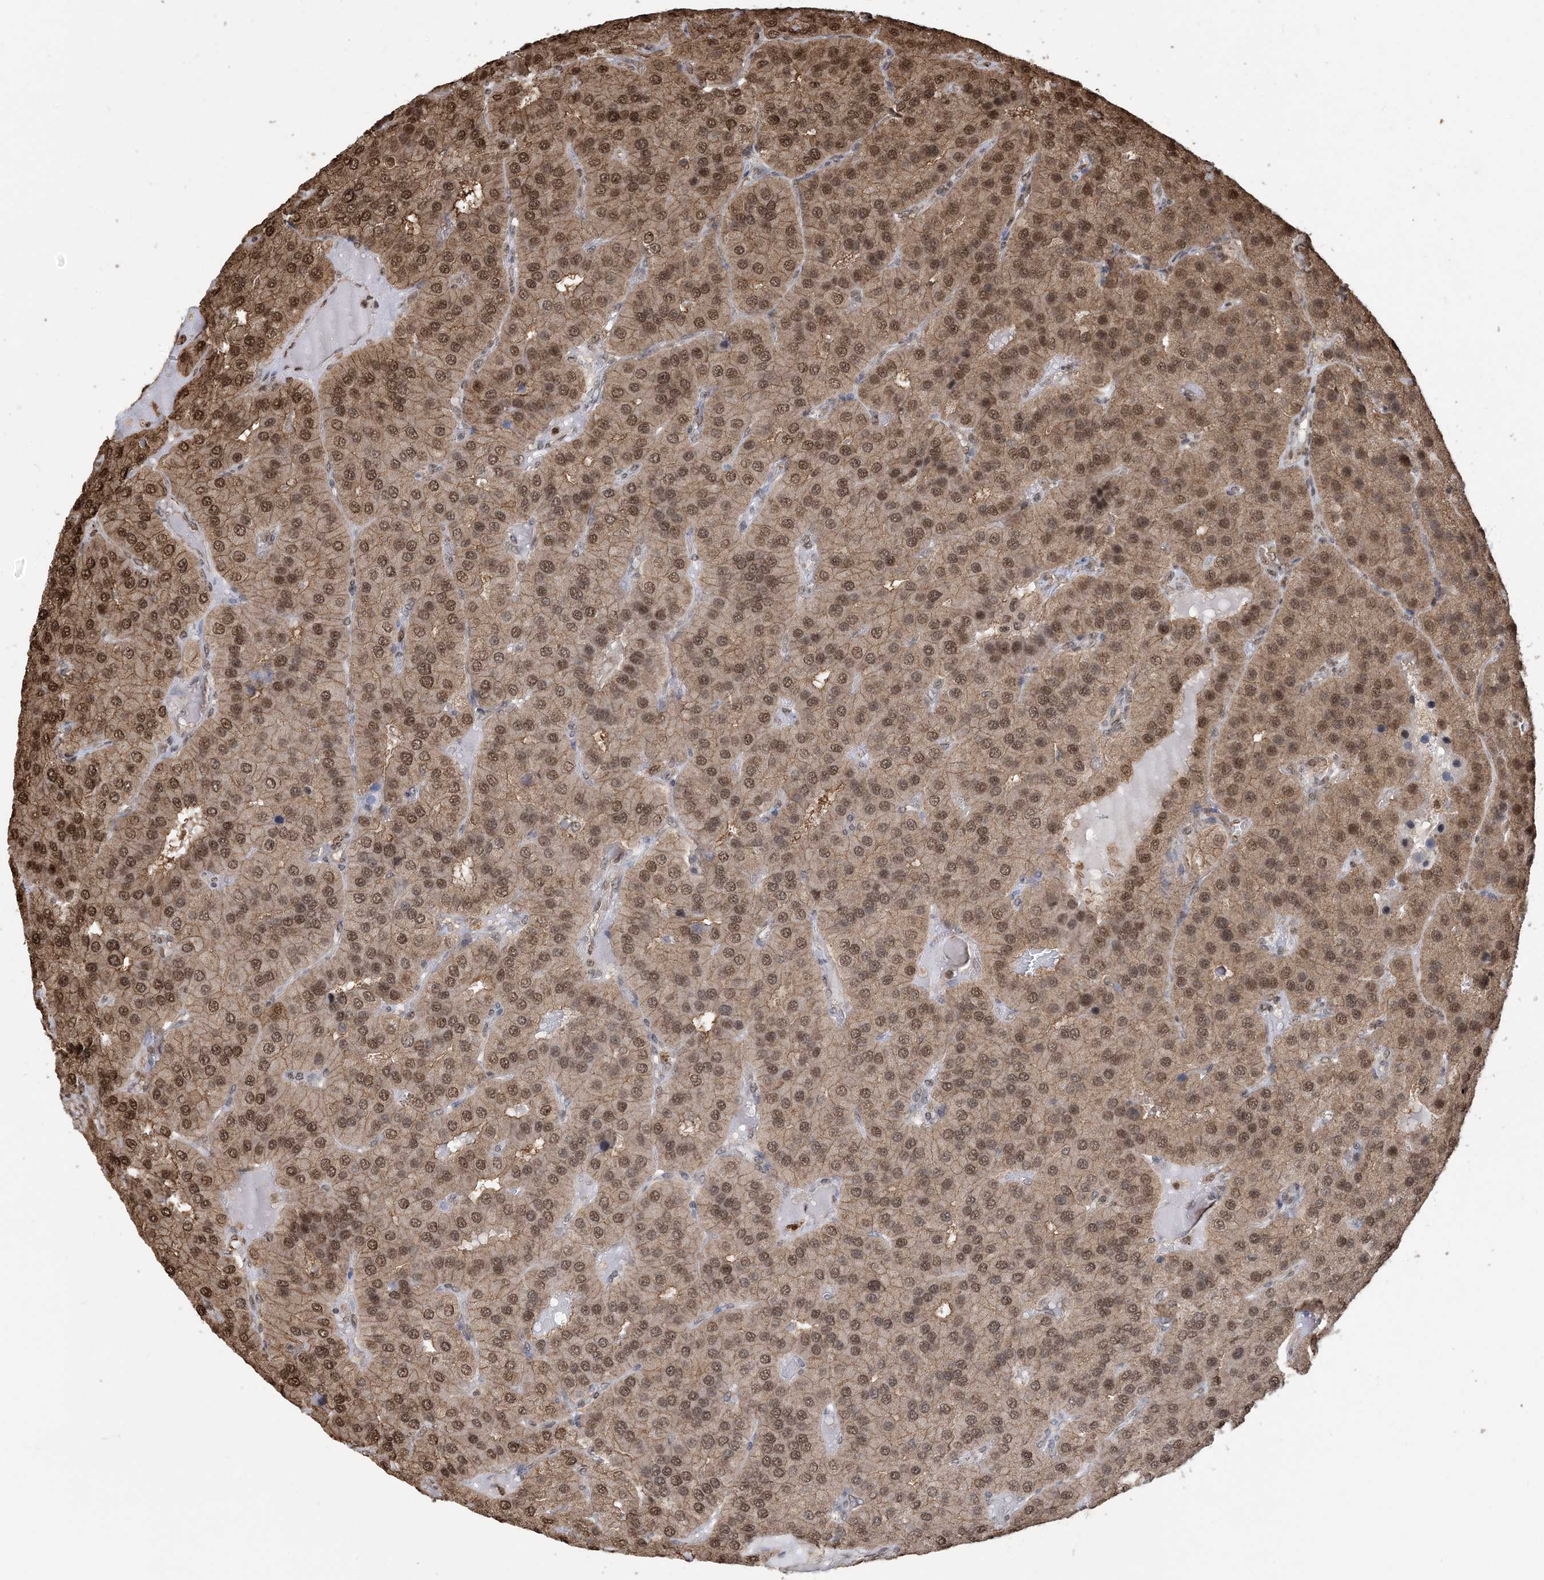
{"staining": {"intensity": "moderate", "quantity": ">75%", "location": "cytoplasmic/membranous,nuclear"}, "tissue": "parathyroid gland", "cell_type": "Glandular cells", "image_type": "normal", "snomed": [{"axis": "morphology", "description": "Normal tissue, NOS"}, {"axis": "morphology", "description": "Adenoma, NOS"}, {"axis": "topography", "description": "Parathyroid gland"}], "caption": "A photomicrograph showing moderate cytoplasmic/membranous,nuclear expression in about >75% of glandular cells in normal parathyroid gland, as visualized by brown immunohistochemical staining.", "gene": "HSPA1A", "patient": {"sex": "female", "age": 86}}